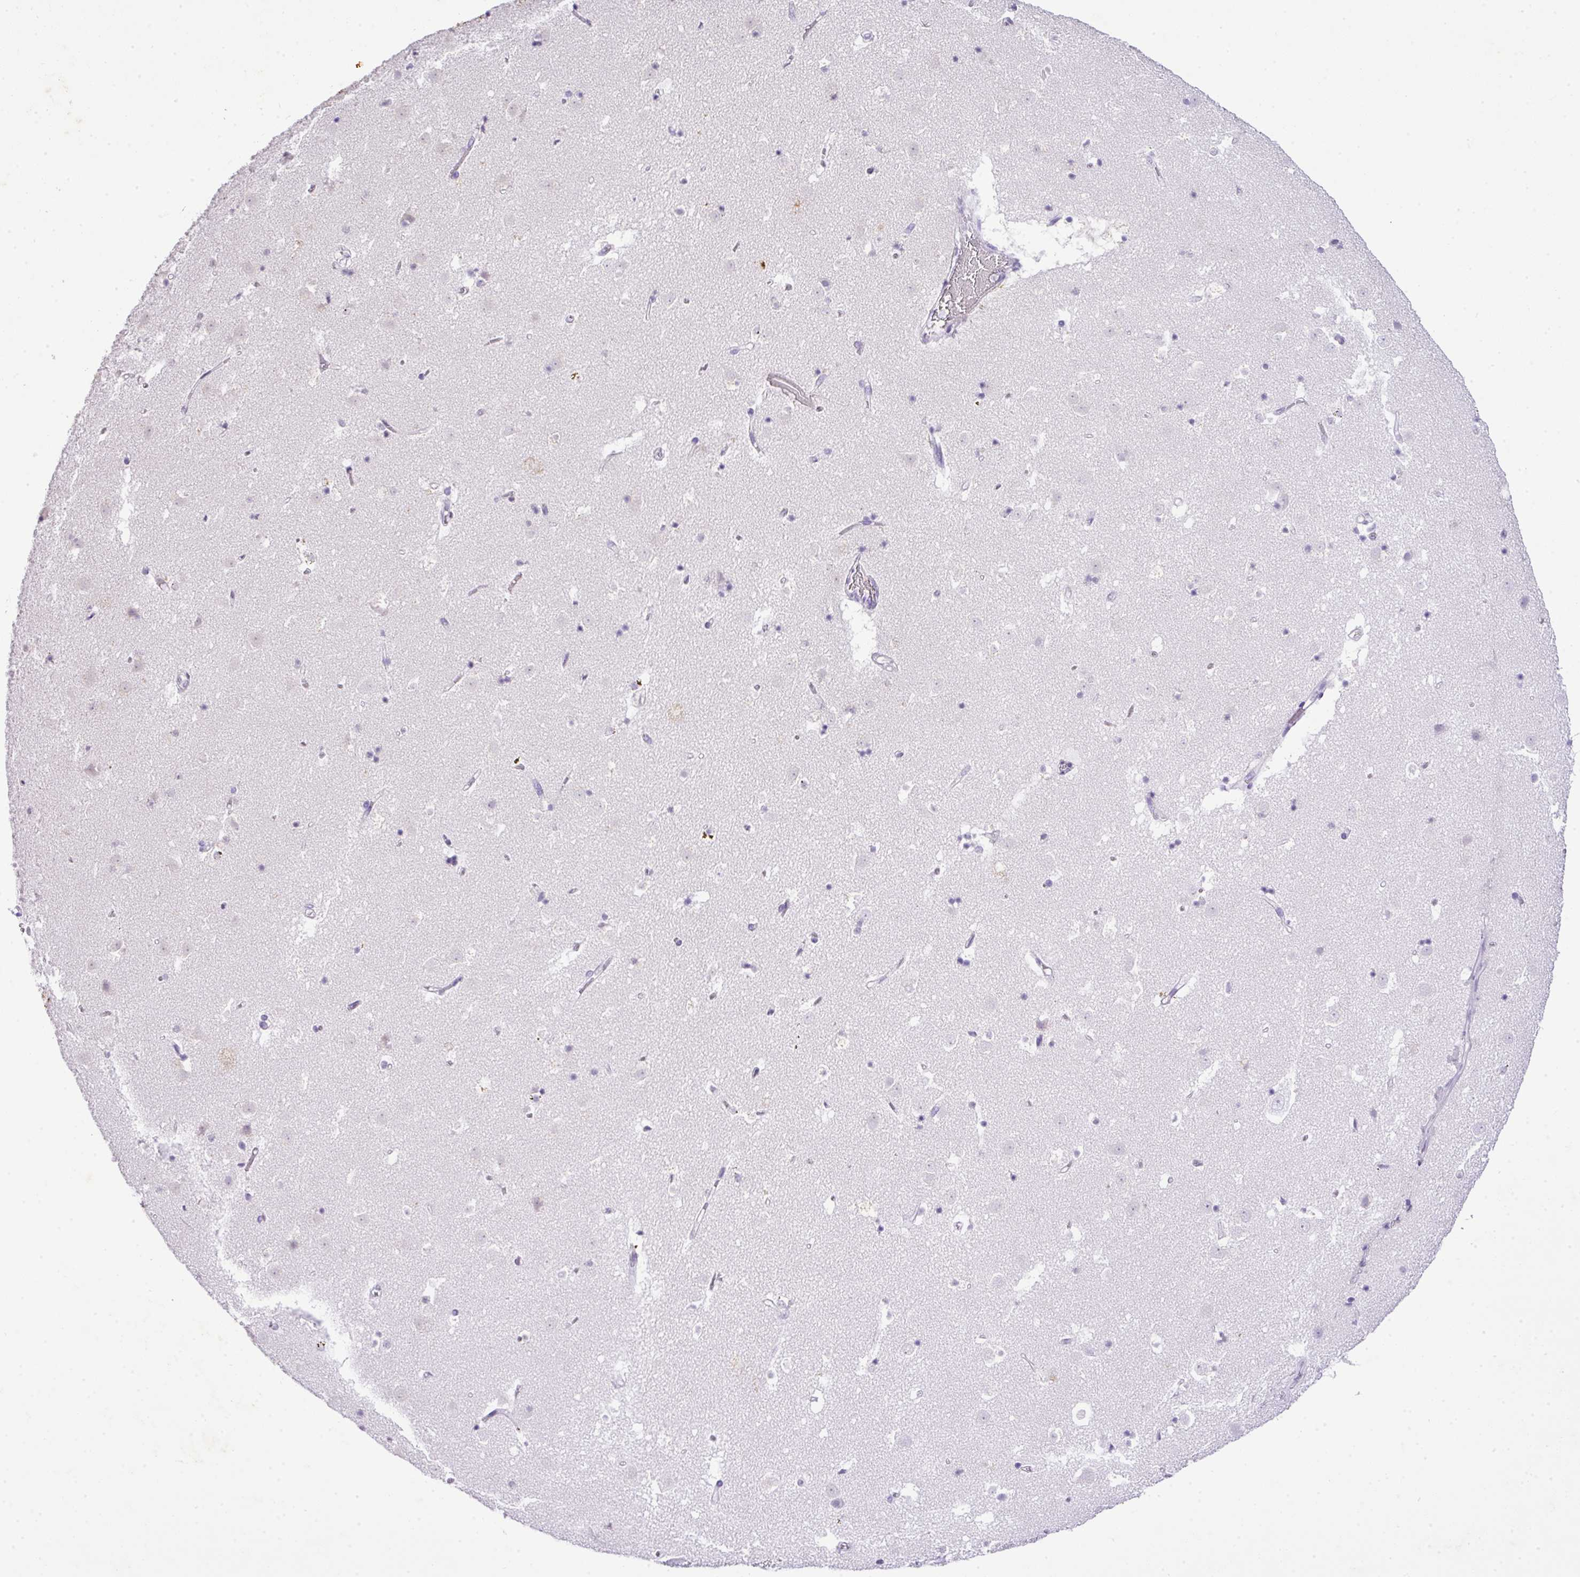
{"staining": {"intensity": "negative", "quantity": "none", "location": "none"}, "tissue": "caudate", "cell_type": "Glial cells", "image_type": "normal", "snomed": [{"axis": "morphology", "description": "Normal tissue, NOS"}, {"axis": "topography", "description": "Lateral ventricle wall"}], "caption": "Glial cells are negative for protein expression in benign human caudate. The staining is performed using DAB brown chromogen with nuclei counter-stained in using hematoxylin.", "gene": "KCNJ11", "patient": {"sex": "male", "age": 58}}